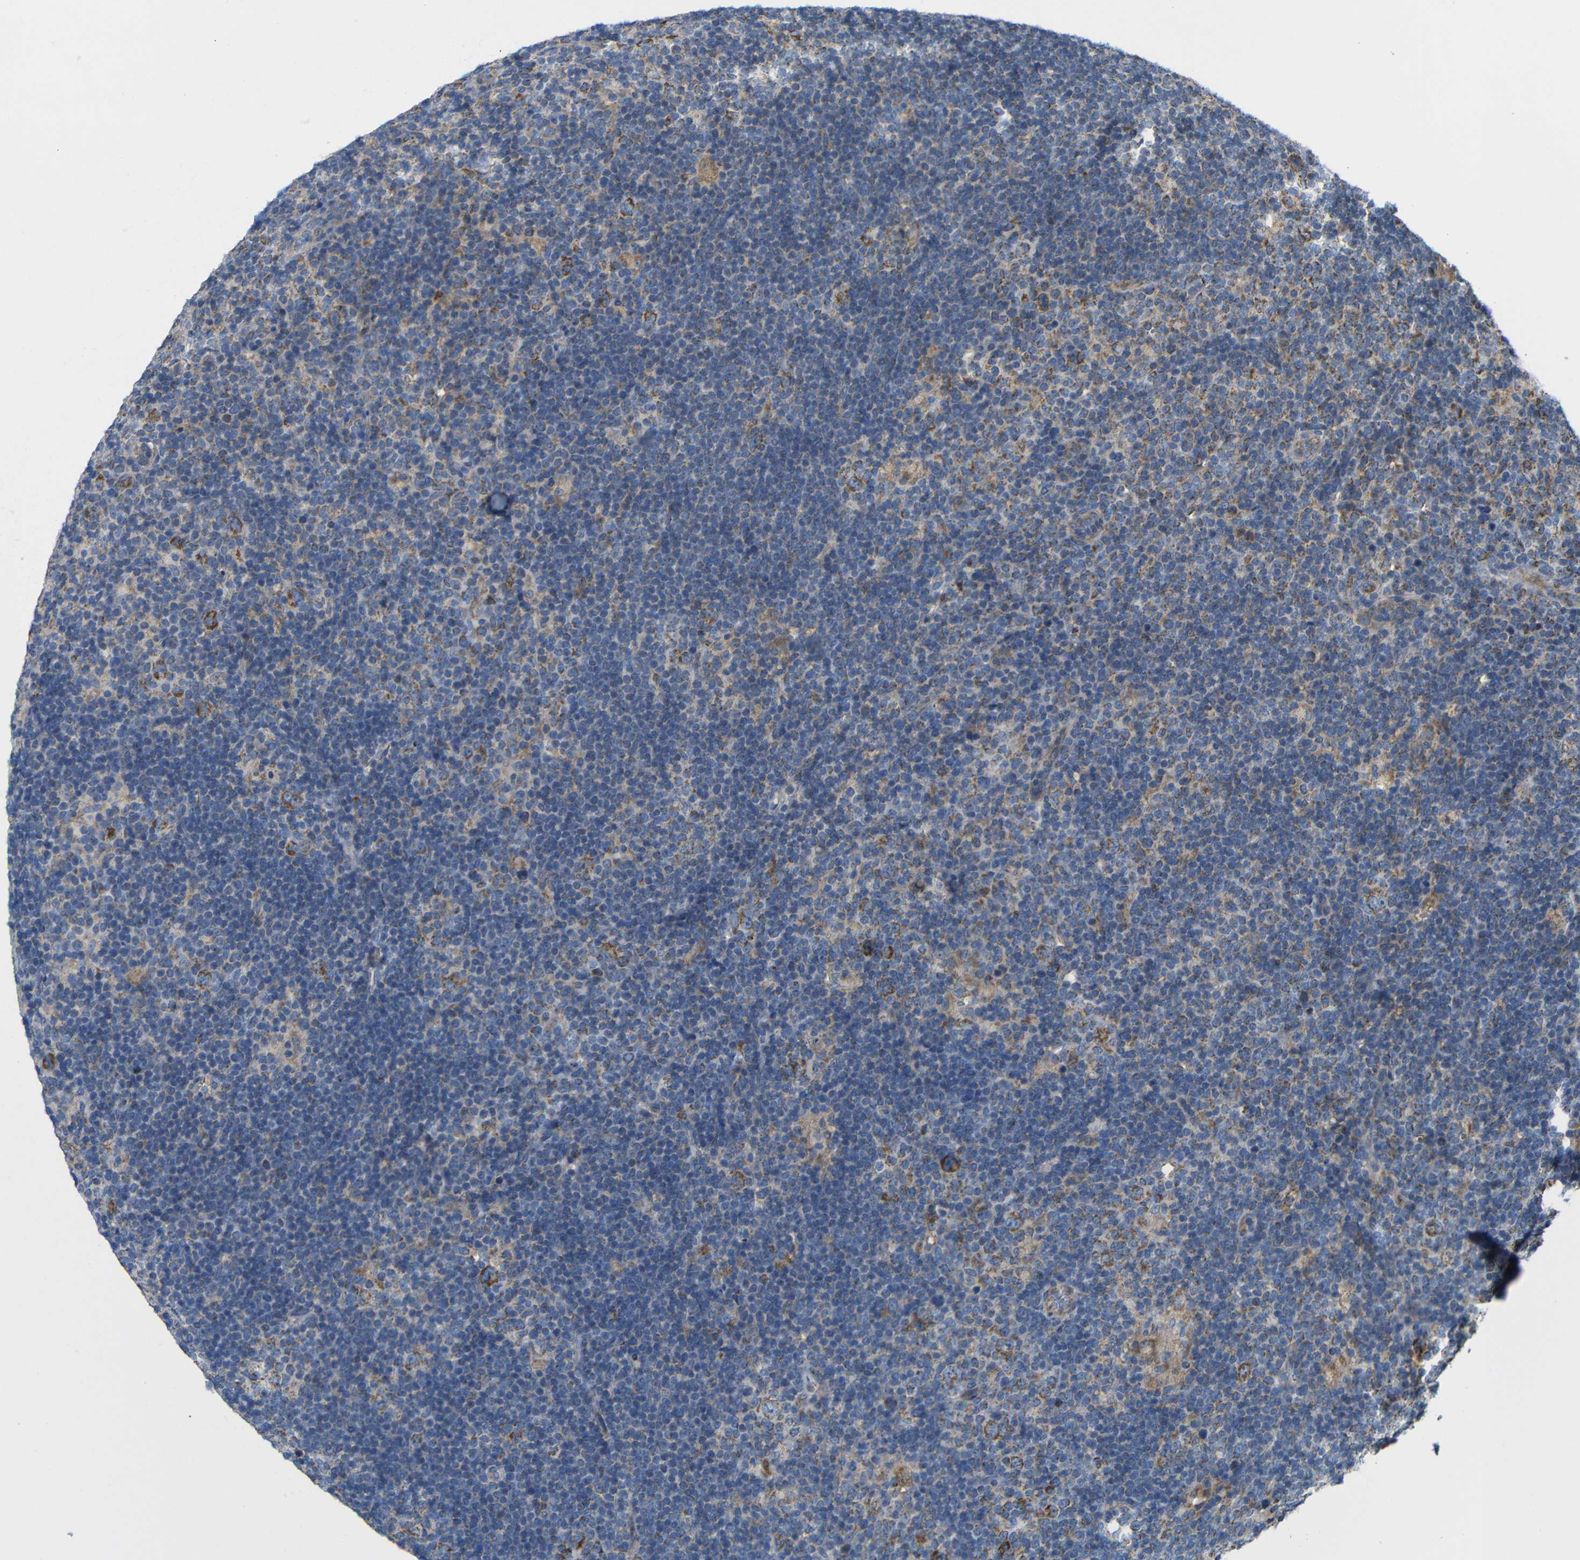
{"staining": {"intensity": "strong", "quantity": ">75%", "location": "cytoplasmic/membranous"}, "tissue": "lymphoma", "cell_type": "Tumor cells", "image_type": "cancer", "snomed": [{"axis": "morphology", "description": "Hodgkin's disease, NOS"}, {"axis": "topography", "description": "Lymph node"}], "caption": "Hodgkin's disease stained with DAB immunohistochemistry shows high levels of strong cytoplasmic/membranous expression in approximately >75% of tumor cells.", "gene": "FAM171B", "patient": {"sex": "female", "age": 57}}